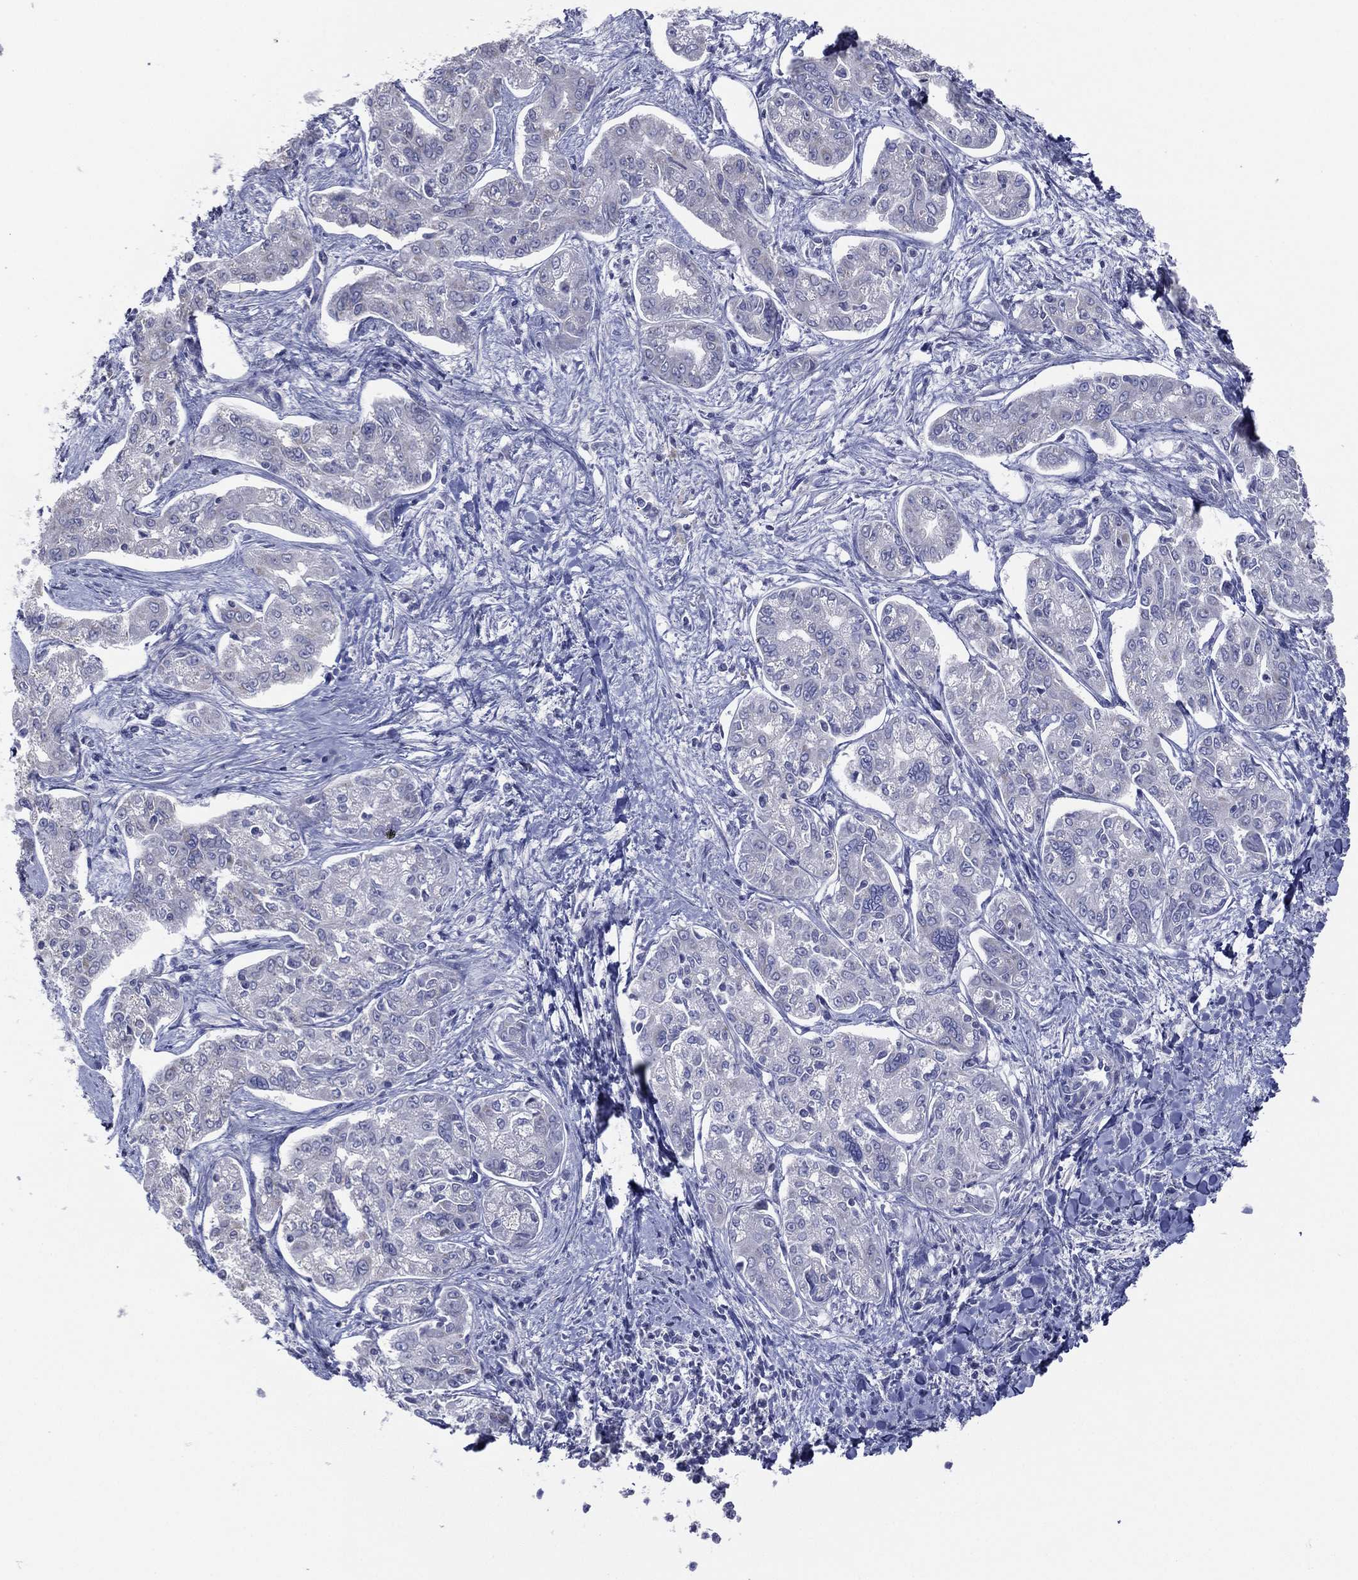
{"staining": {"intensity": "negative", "quantity": "none", "location": "none"}, "tissue": "liver cancer", "cell_type": "Tumor cells", "image_type": "cancer", "snomed": [{"axis": "morphology", "description": "Cholangiocarcinoma"}, {"axis": "topography", "description": "Liver"}], "caption": "Cholangiocarcinoma (liver) stained for a protein using immunohistochemistry (IHC) displays no expression tumor cells.", "gene": "SLC13A4", "patient": {"sex": "female", "age": 47}}